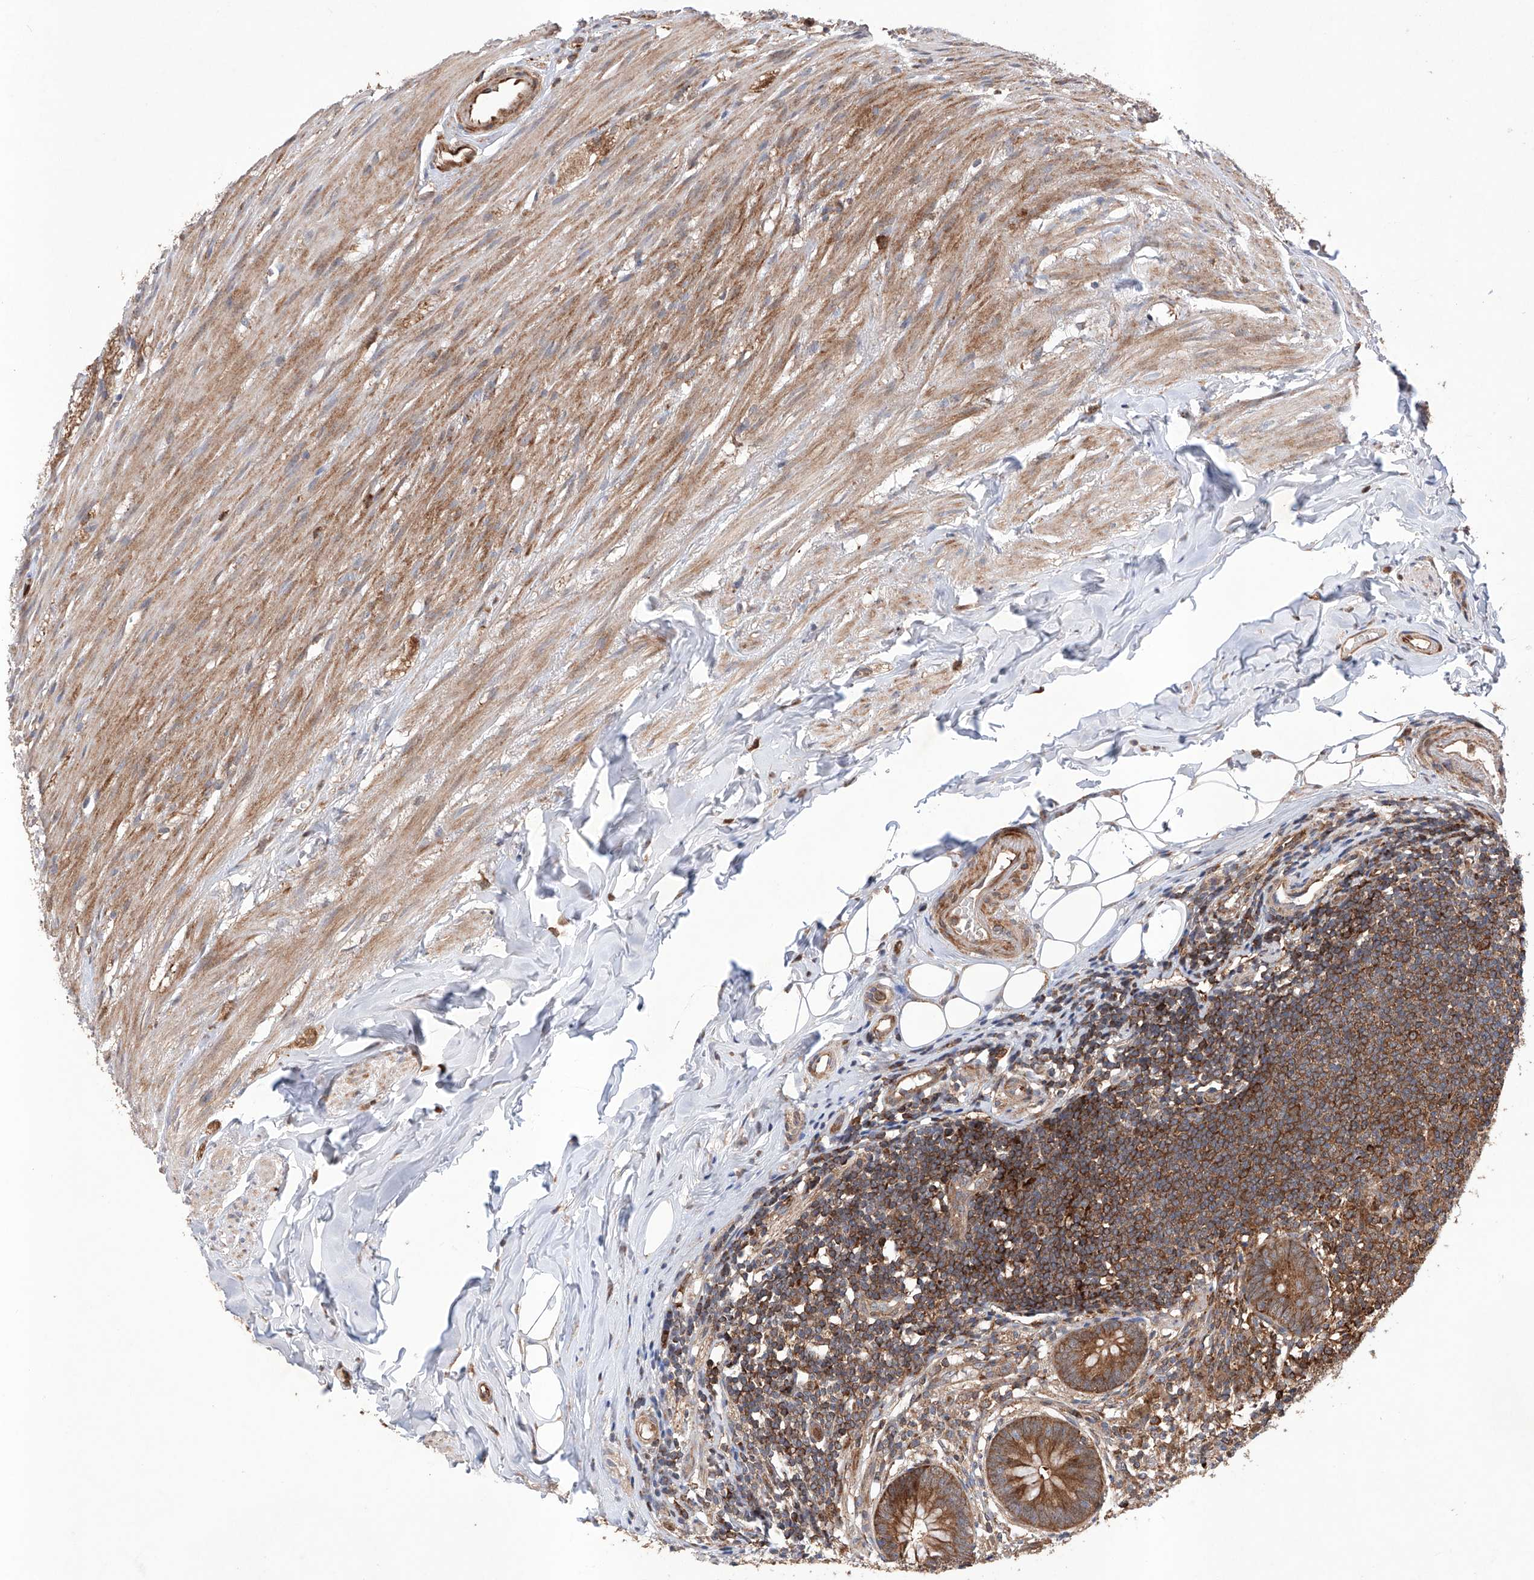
{"staining": {"intensity": "strong", "quantity": ">75%", "location": "cytoplasmic/membranous"}, "tissue": "appendix", "cell_type": "Glandular cells", "image_type": "normal", "snomed": [{"axis": "morphology", "description": "Normal tissue, NOS"}, {"axis": "topography", "description": "Appendix"}], "caption": "The photomicrograph displays staining of normal appendix, revealing strong cytoplasmic/membranous protein expression (brown color) within glandular cells.", "gene": "TIMM23", "patient": {"sex": "female", "age": 62}}